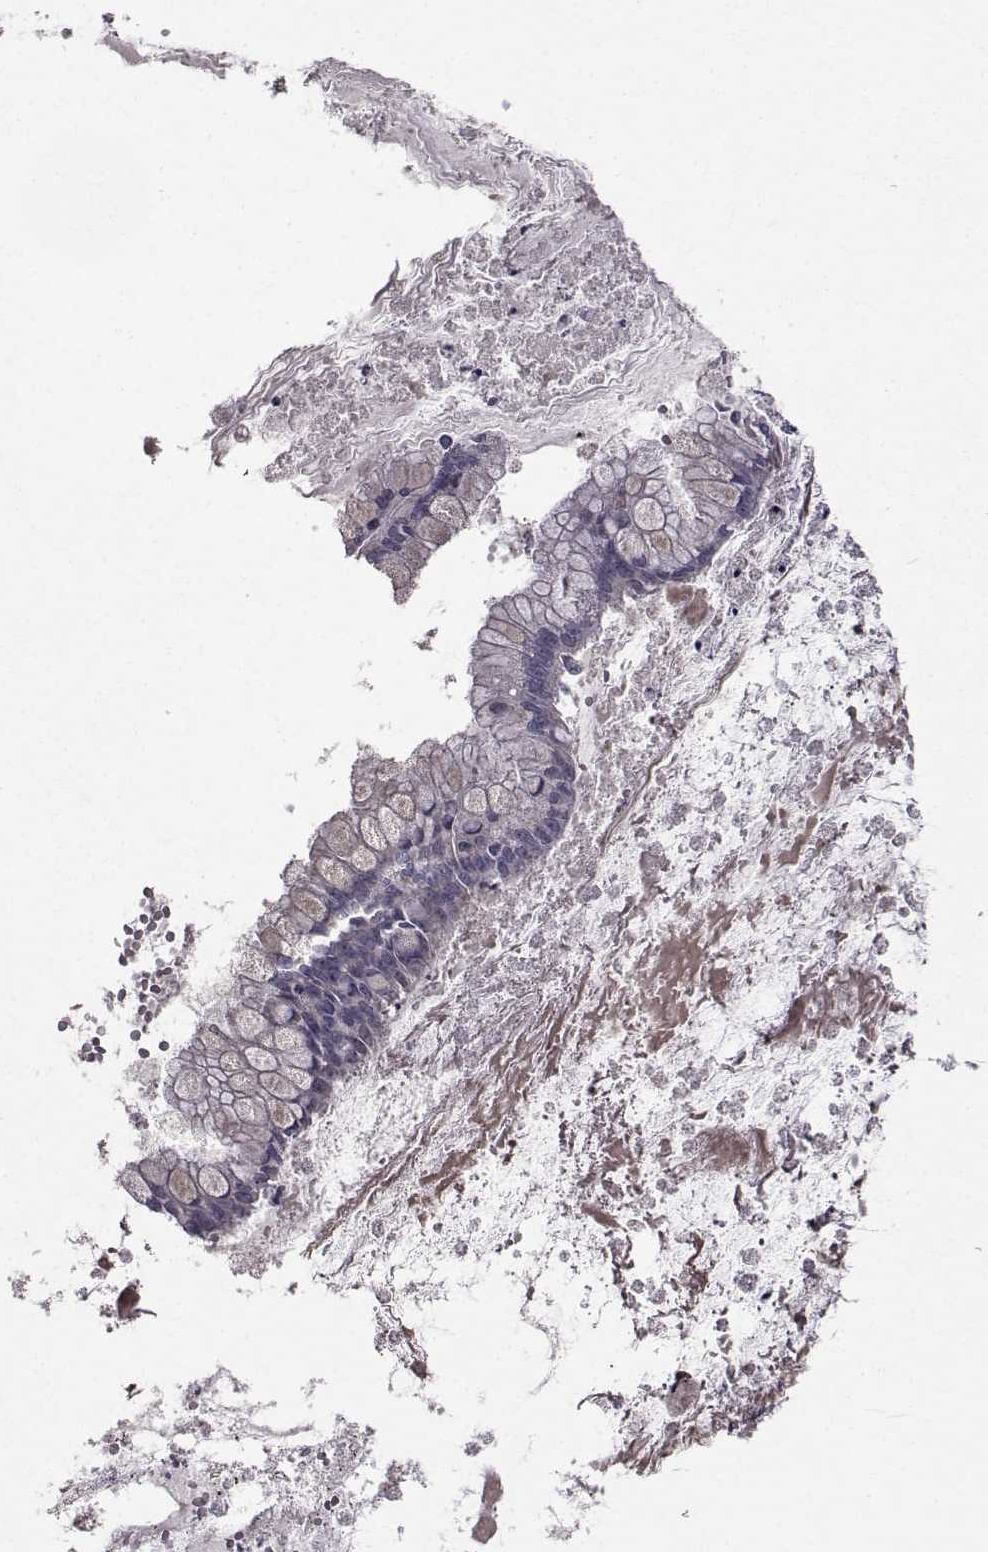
{"staining": {"intensity": "negative", "quantity": "none", "location": "none"}, "tissue": "ovarian cancer", "cell_type": "Tumor cells", "image_type": "cancer", "snomed": [{"axis": "morphology", "description": "Cystadenocarcinoma, mucinous, NOS"}, {"axis": "topography", "description": "Ovary"}], "caption": "Tumor cells show no significant positivity in ovarian cancer.", "gene": "FDXR", "patient": {"sex": "female", "age": 67}}